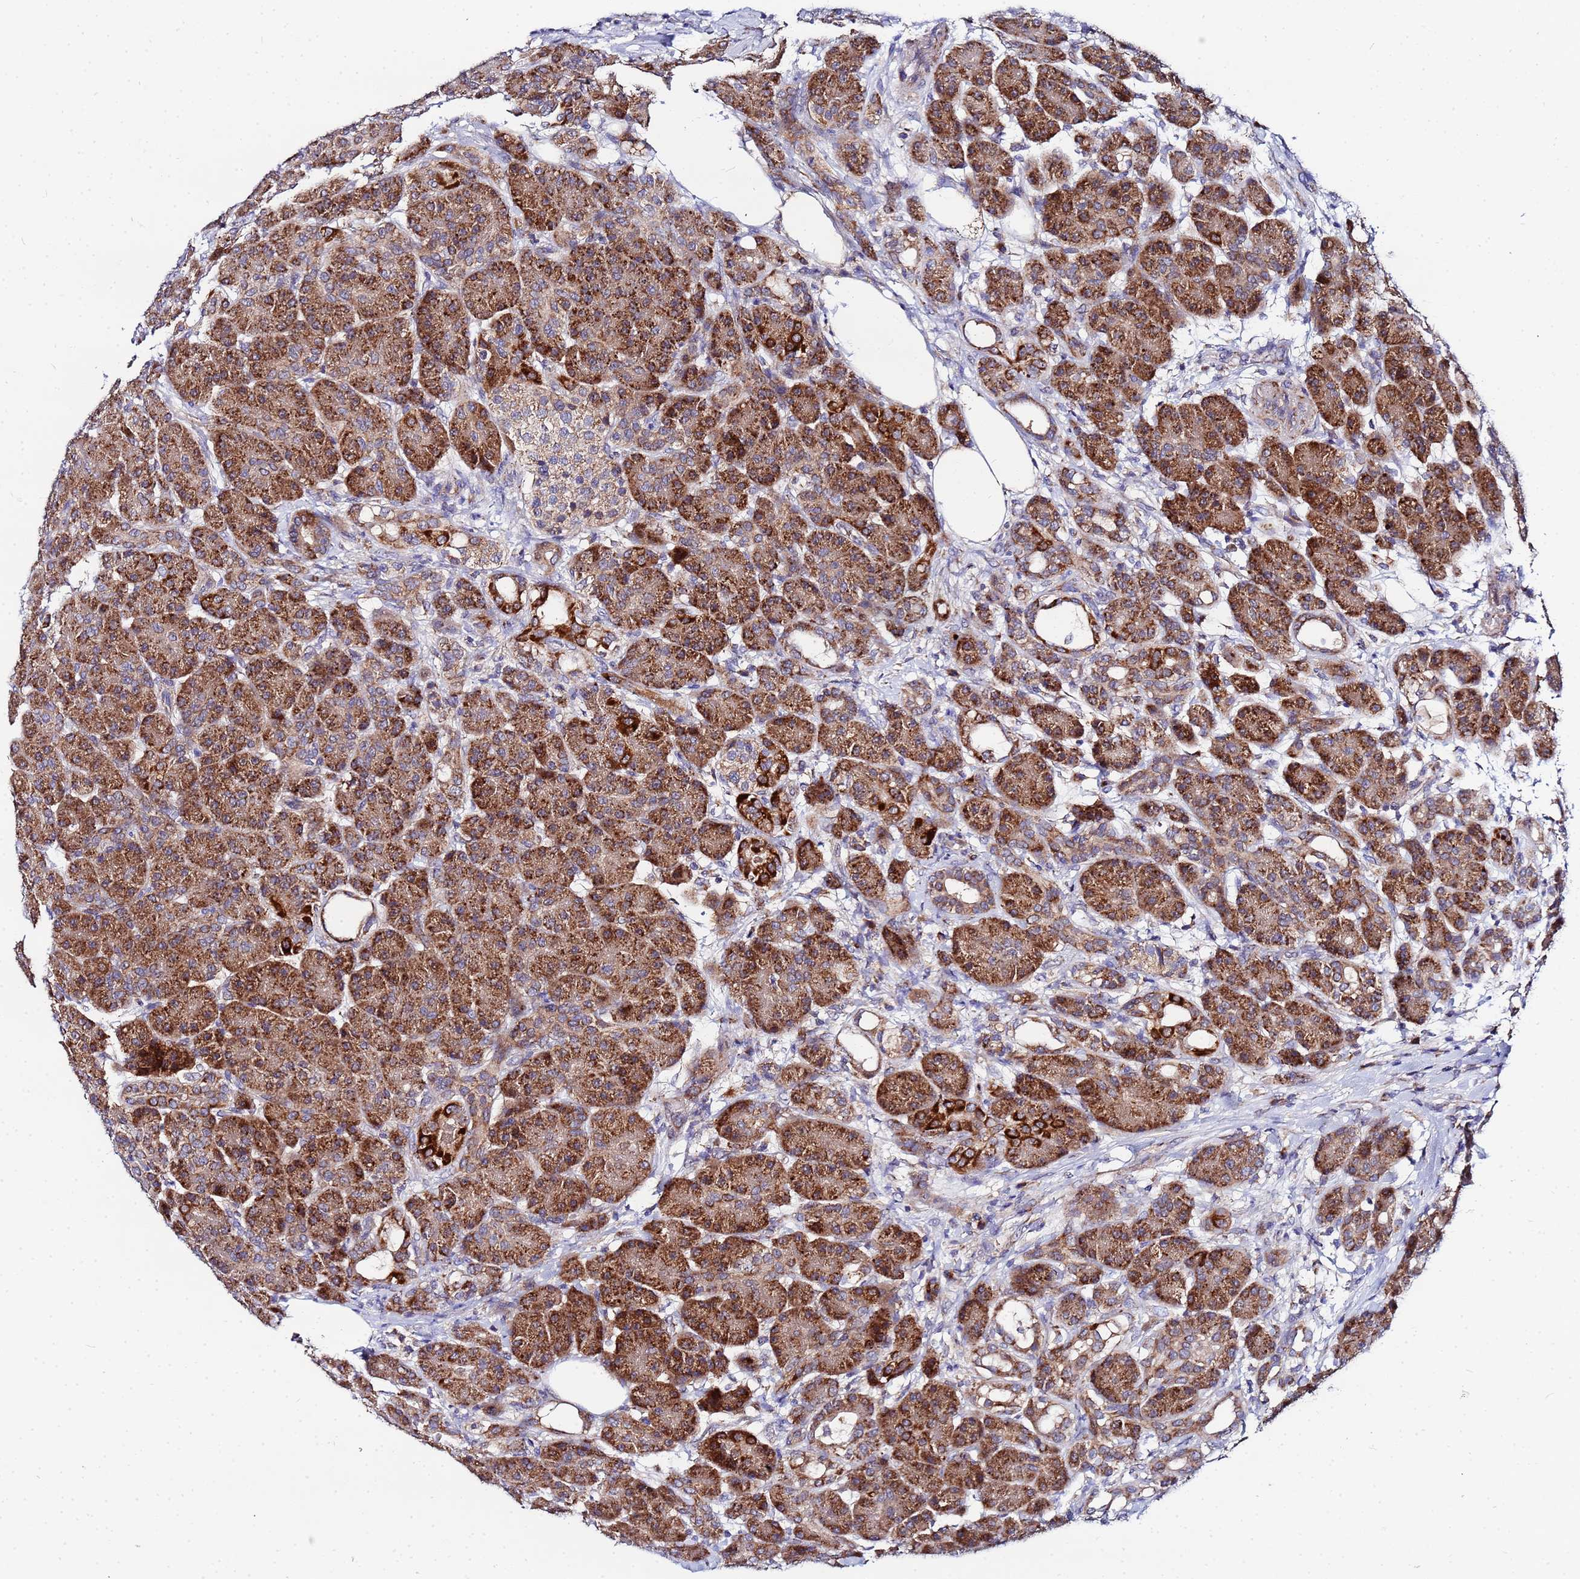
{"staining": {"intensity": "strong", "quantity": ">75%", "location": "cytoplasmic/membranous"}, "tissue": "pancreas", "cell_type": "Exocrine glandular cells", "image_type": "normal", "snomed": [{"axis": "morphology", "description": "Normal tissue, NOS"}, {"axis": "topography", "description": "Pancreas"}], "caption": "High-power microscopy captured an immunohistochemistry micrograph of unremarkable pancreas, revealing strong cytoplasmic/membranous positivity in approximately >75% of exocrine glandular cells.", "gene": "FAHD2A", "patient": {"sex": "male", "age": 63}}